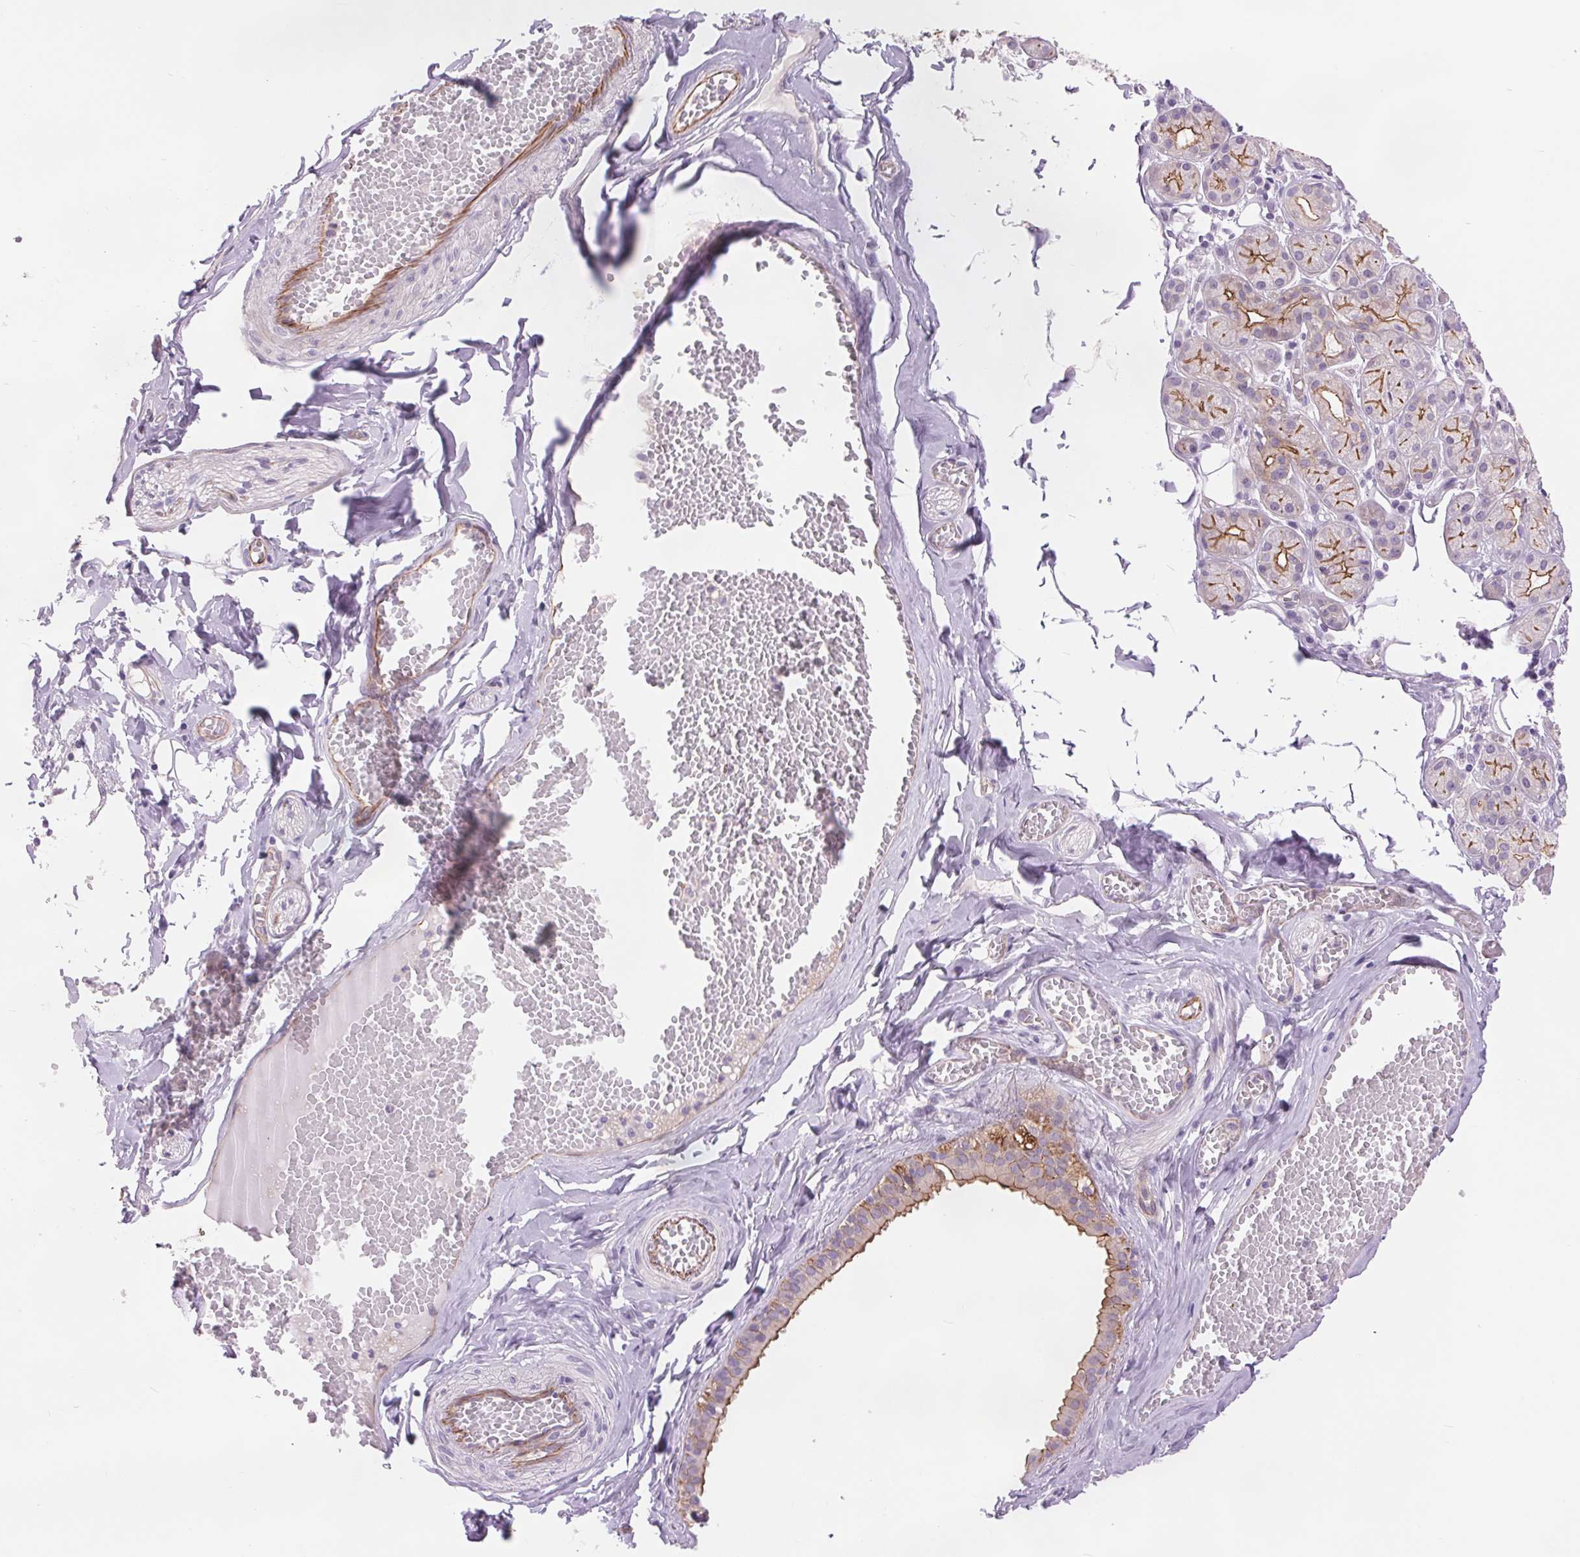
{"staining": {"intensity": "moderate", "quantity": "25%-75%", "location": "cytoplasmic/membranous"}, "tissue": "salivary gland", "cell_type": "Glandular cells", "image_type": "normal", "snomed": [{"axis": "morphology", "description": "Normal tissue, NOS"}, {"axis": "topography", "description": "Salivary gland"}, {"axis": "topography", "description": "Peripheral nerve tissue"}], "caption": "High-power microscopy captured an IHC micrograph of normal salivary gland, revealing moderate cytoplasmic/membranous expression in approximately 25%-75% of glandular cells. Using DAB (brown) and hematoxylin (blue) stains, captured at high magnification using brightfield microscopy.", "gene": "DIXDC1", "patient": {"sex": "male", "age": 71}}